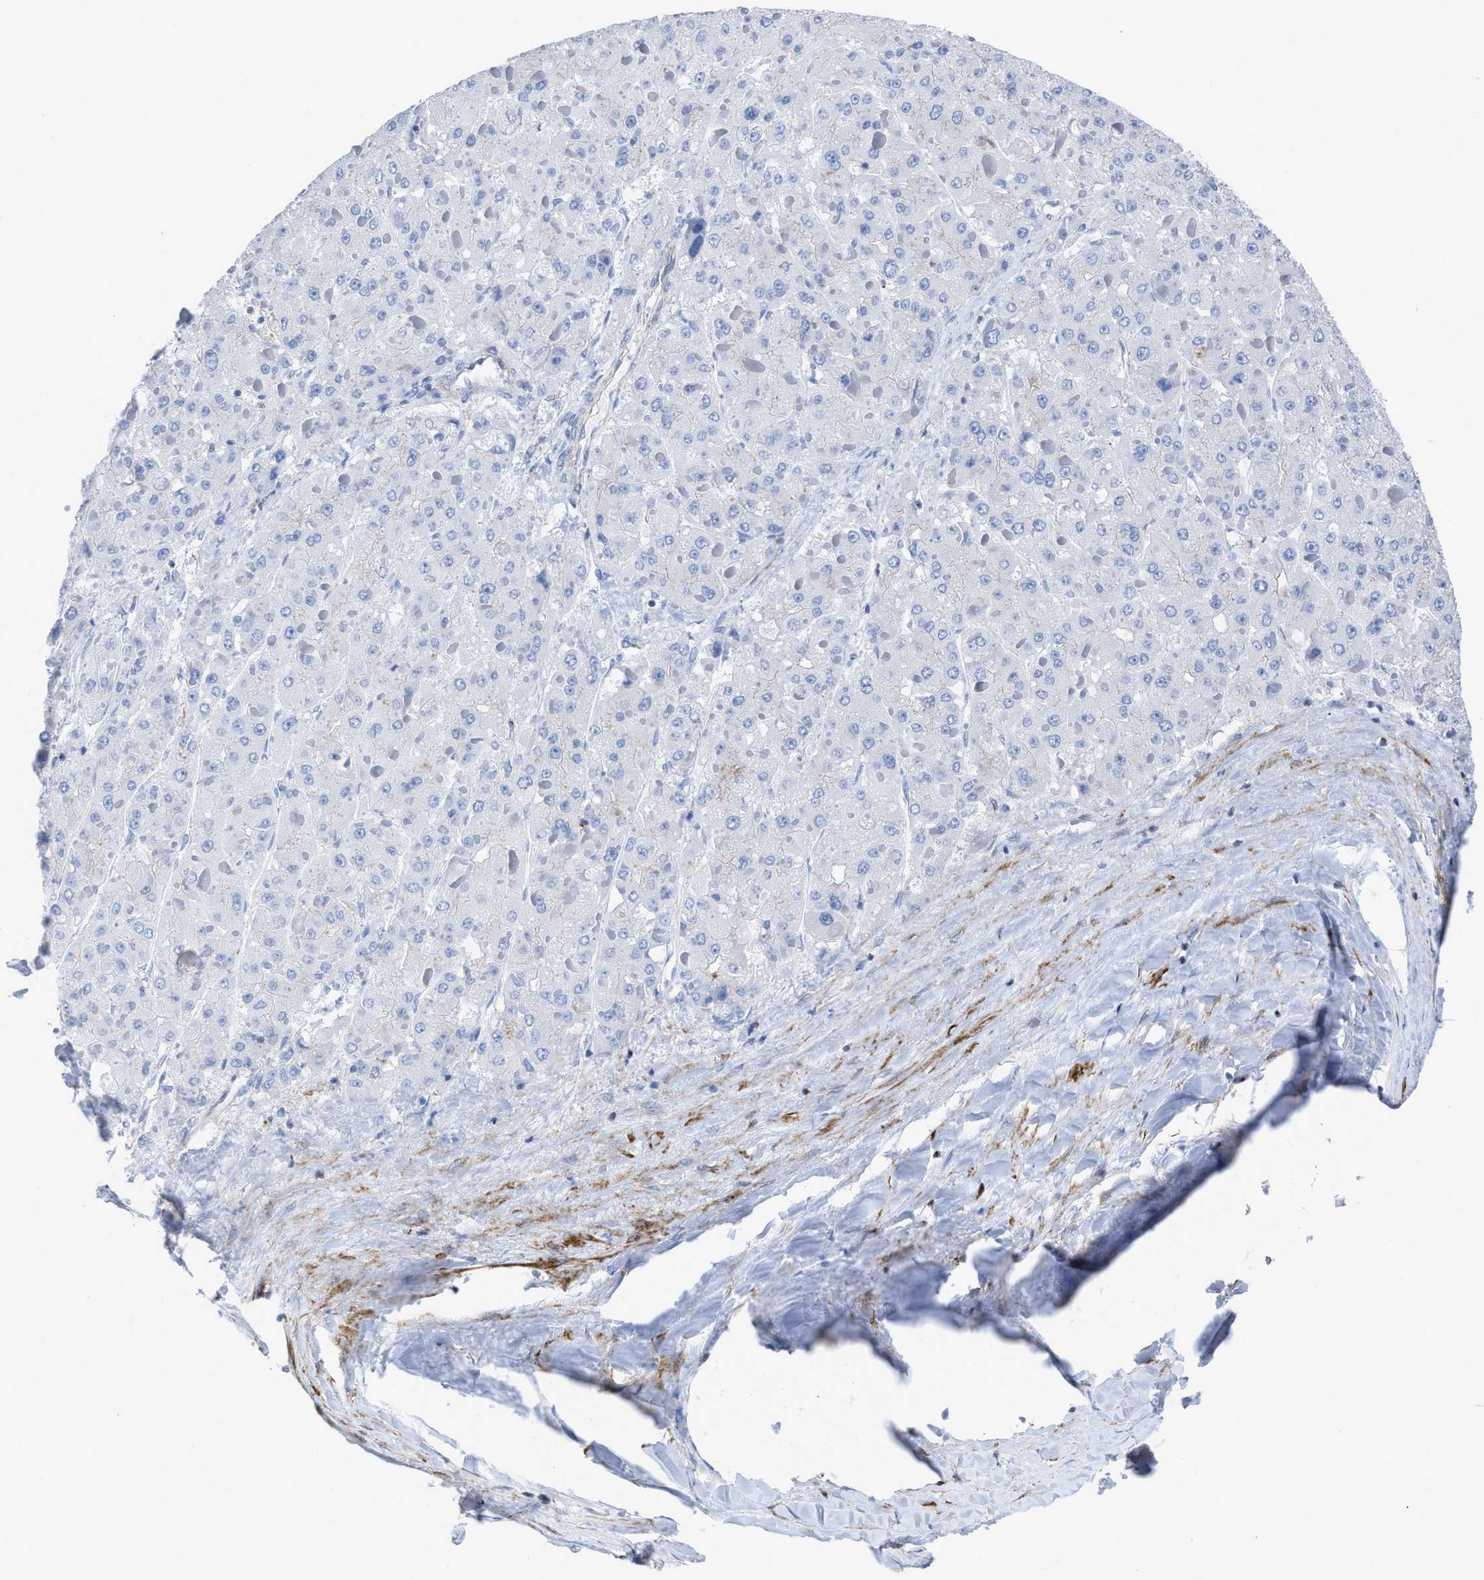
{"staining": {"intensity": "negative", "quantity": "none", "location": "none"}, "tissue": "liver cancer", "cell_type": "Tumor cells", "image_type": "cancer", "snomed": [{"axis": "morphology", "description": "Carcinoma, Hepatocellular, NOS"}, {"axis": "topography", "description": "Liver"}], "caption": "Human hepatocellular carcinoma (liver) stained for a protein using IHC displays no staining in tumor cells.", "gene": "PRMT2", "patient": {"sex": "female", "age": 73}}